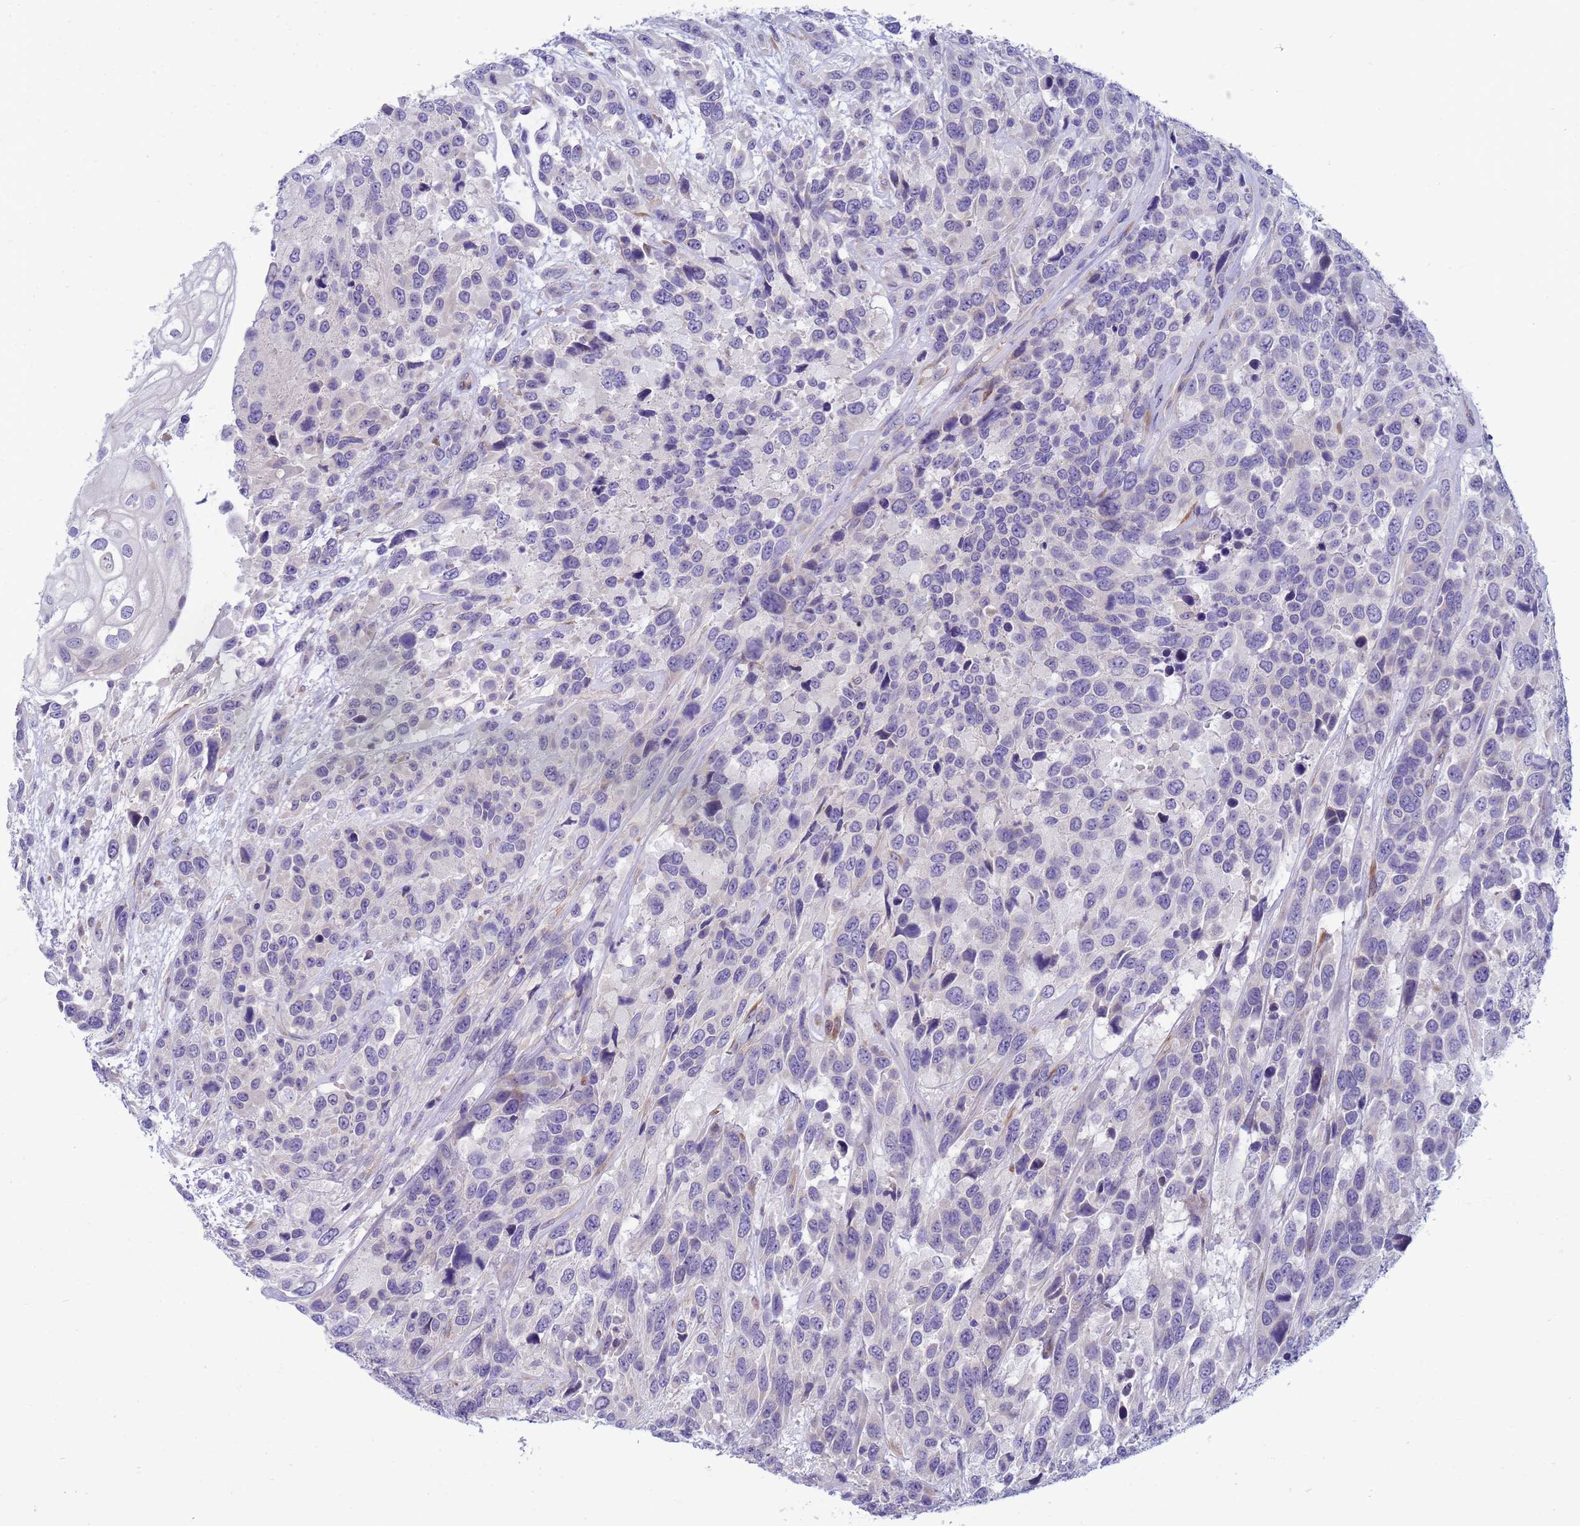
{"staining": {"intensity": "negative", "quantity": "none", "location": "none"}, "tissue": "urothelial cancer", "cell_type": "Tumor cells", "image_type": "cancer", "snomed": [{"axis": "morphology", "description": "Urothelial carcinoma, High grade"}, {"axis": "topography", "description": "Urinary bladder"}], "caption": "This is an immunohistochemistry photomicrograph of human urothelial carcinoma (high-grade). There is no expression in tumor cells.", "gene": "TRPC6", "patient": {"sex": "female", "age": 70}}